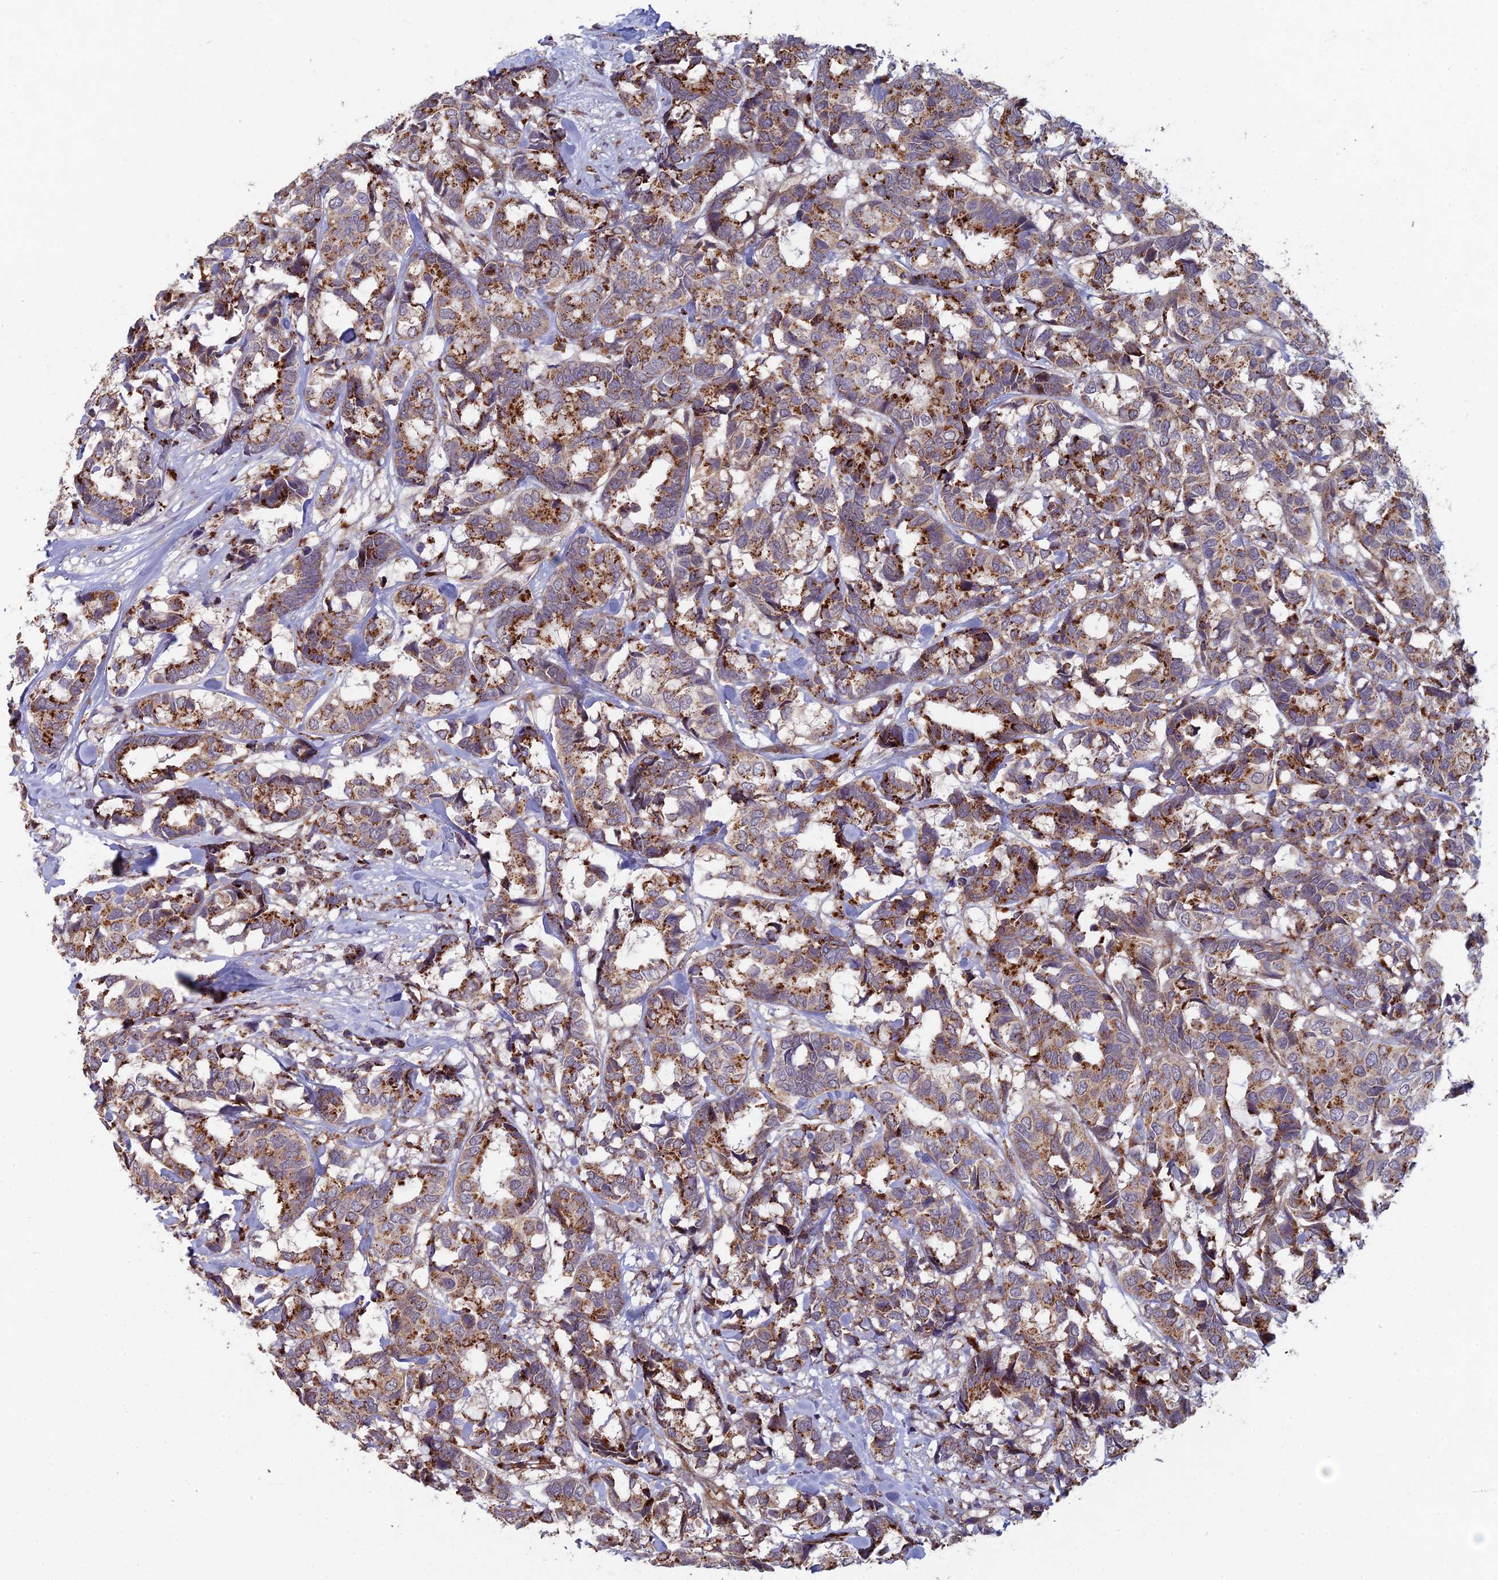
{"staining": {"intensity": "moderate", "quantity": ">75%", "location": "cytoplasmic/membranous"}, "tissue": "breast cancer", "cell_type": "Tumor cells", "image_type": "cancer", "snomed": [{"axis": "morphology", "description": "Normal tissue, NOS"}, {"axis": "morphology", "description": "Duct carcinoma"}, {"axis": "topography", "description": "Breast"}], "caption": "Tumor cells reveal moderate cytoplasmic/membranous staining in approximately >75% of cells in invasive ductal carcinoma (breast).", "gene": "FOXS1", "patient": {"sex": "female", "age": 87}}